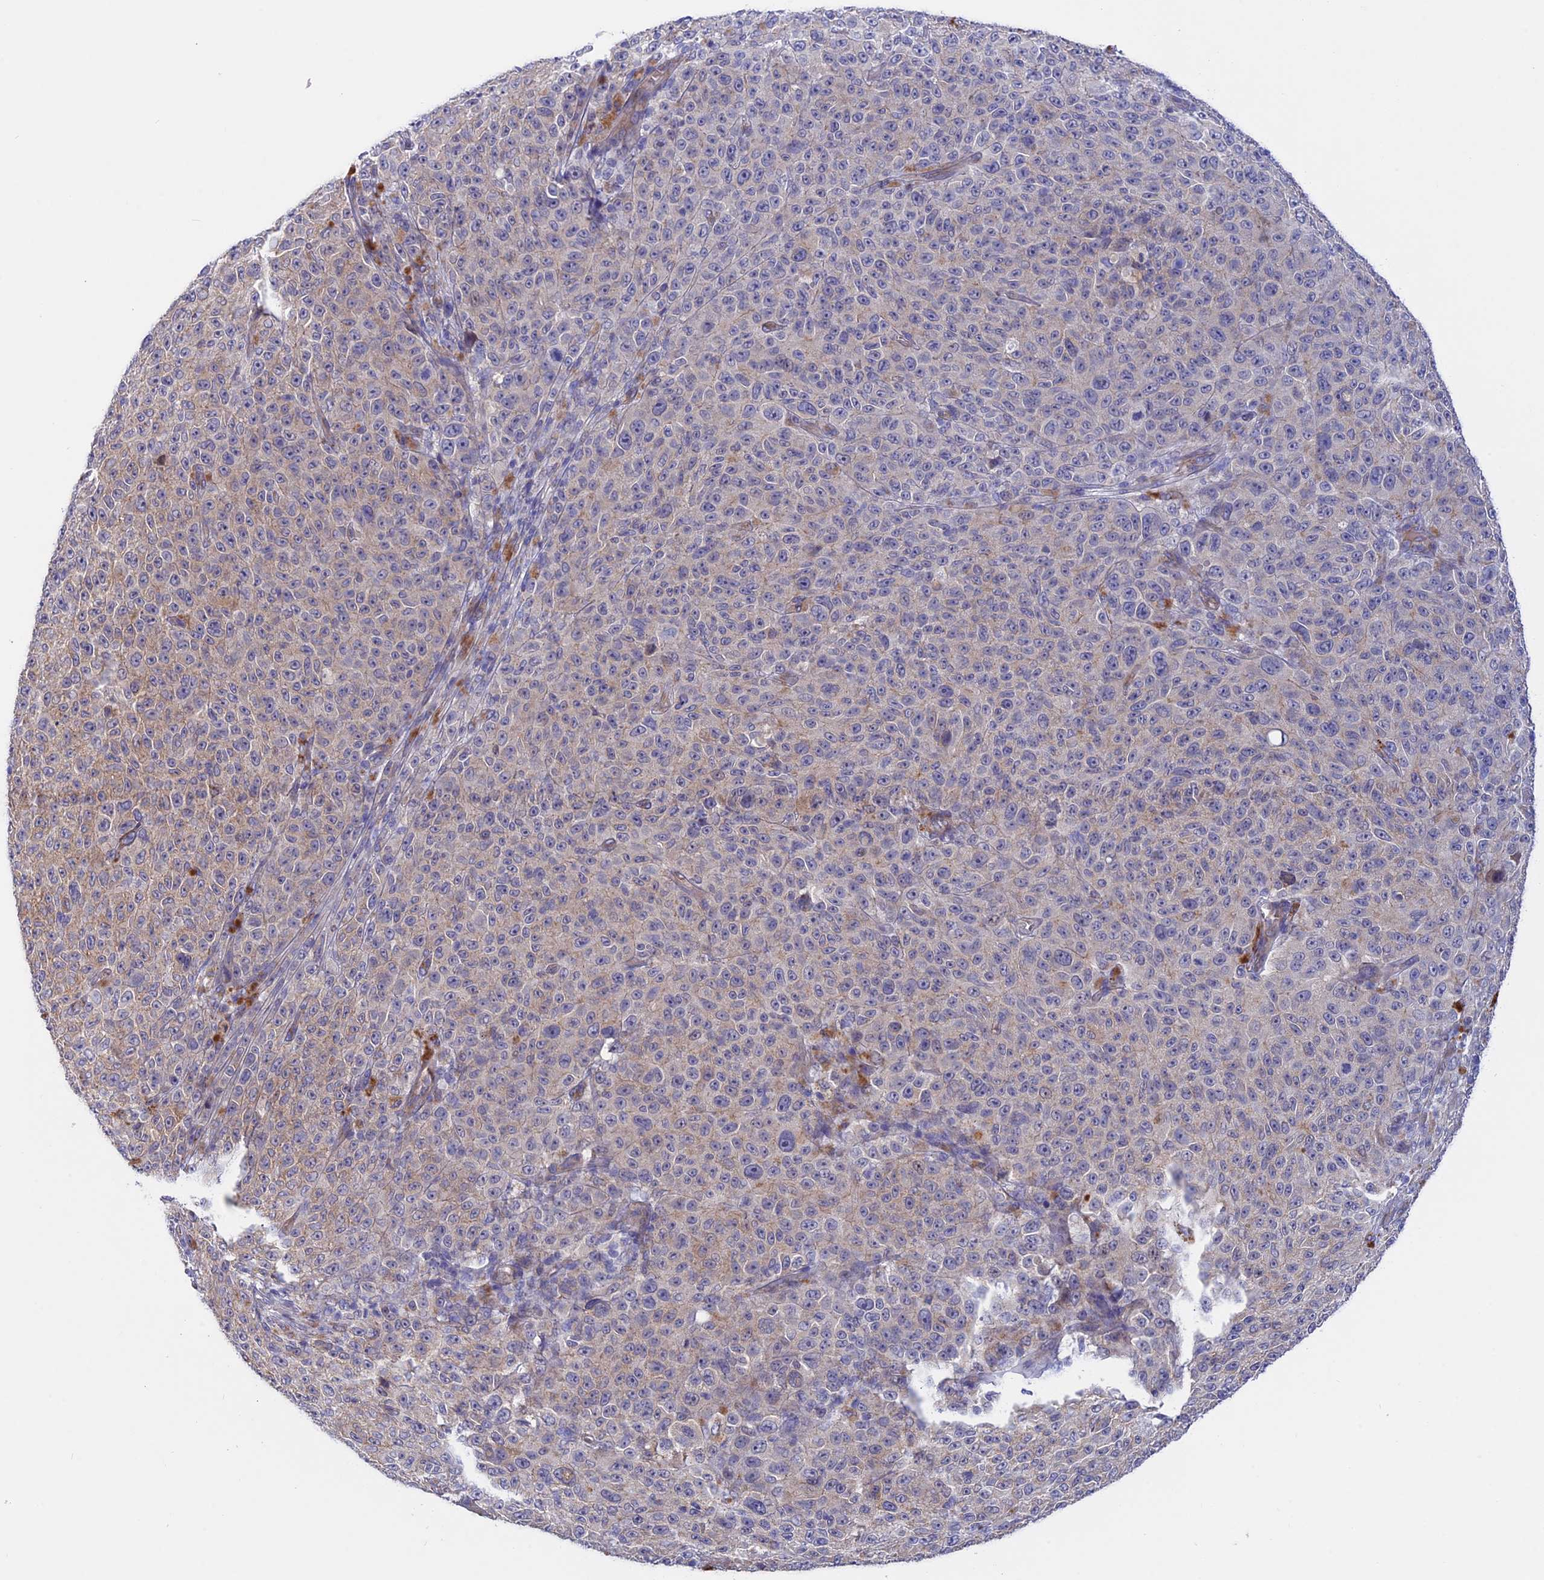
{"staining": {"intensity": "weak", "quantity": "<25%", "location": "cytoplasmic/membranous"}, "tissue": "melanoma", "cell_type": "Tumor cells", "image_type": "cancer", "snomed": [{"axis": "morphology", "description": "Malignant melanoma, NOS"}, {"axis": "topography", "description": "Skin"}], "caption": "High power microscopy photomicrograph of an IHC micrograph of melanoma, revealing no significant positivity in tumor cells.", "gene": "ETFDH", "patient": {"sex": "female", "age": 82}}